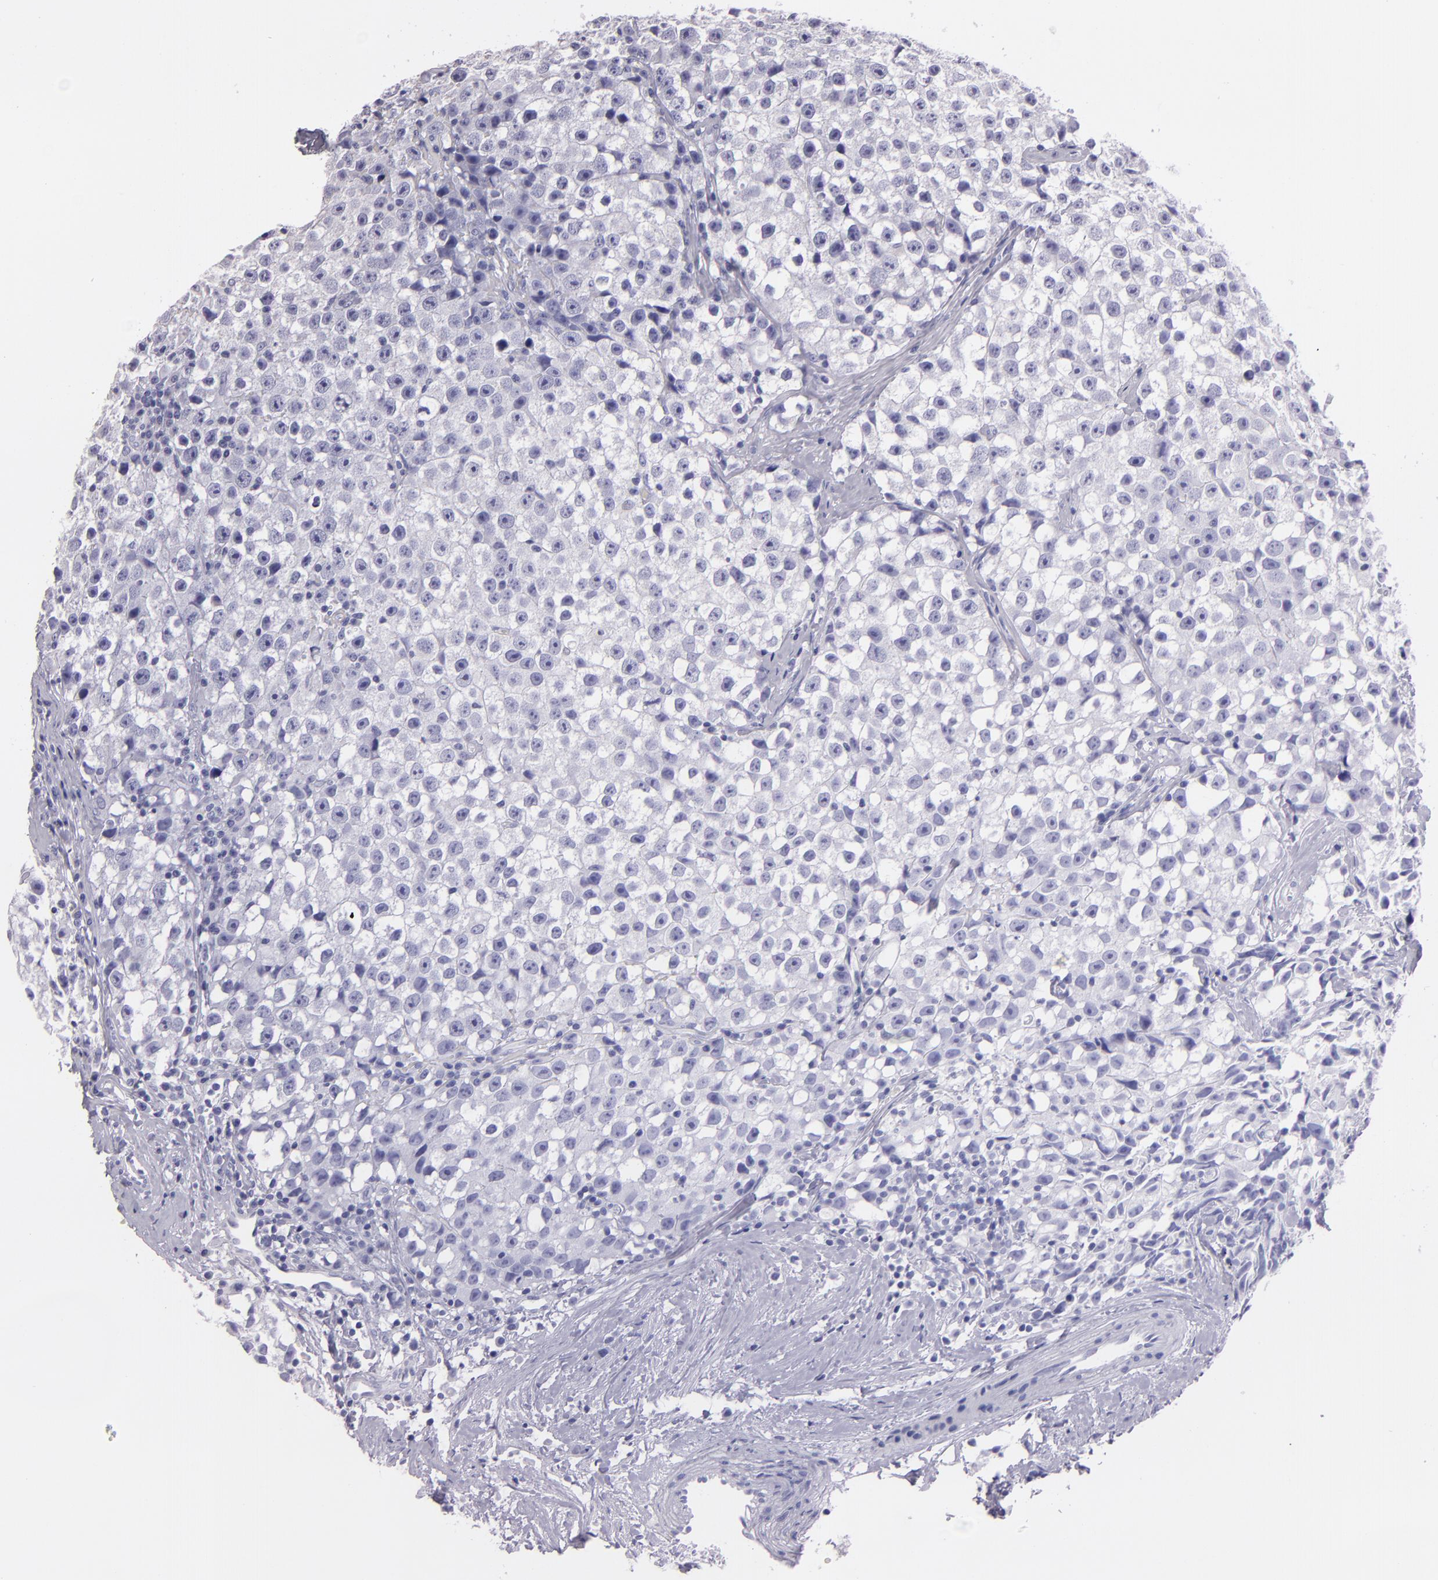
{"staining": {"intensity": "negative", "quantity": "none", "location": "none"}, "tissue": "testis cancer", "cell_type": "Tumor cells", "image_type": "cancer", "snomed": [{"axis": "morphology", "description": "Seminoma, NOS"}, {"axis": "topography", "description": "Testis"}], "caption": "Immunohistochemistry (IHC) histopathology image of human testis cancer stained for a protein (brown), which shows no positivity in tumor cells.", "gene": "MUC5AC", "patient": {"sex": "male", "age": 35}}